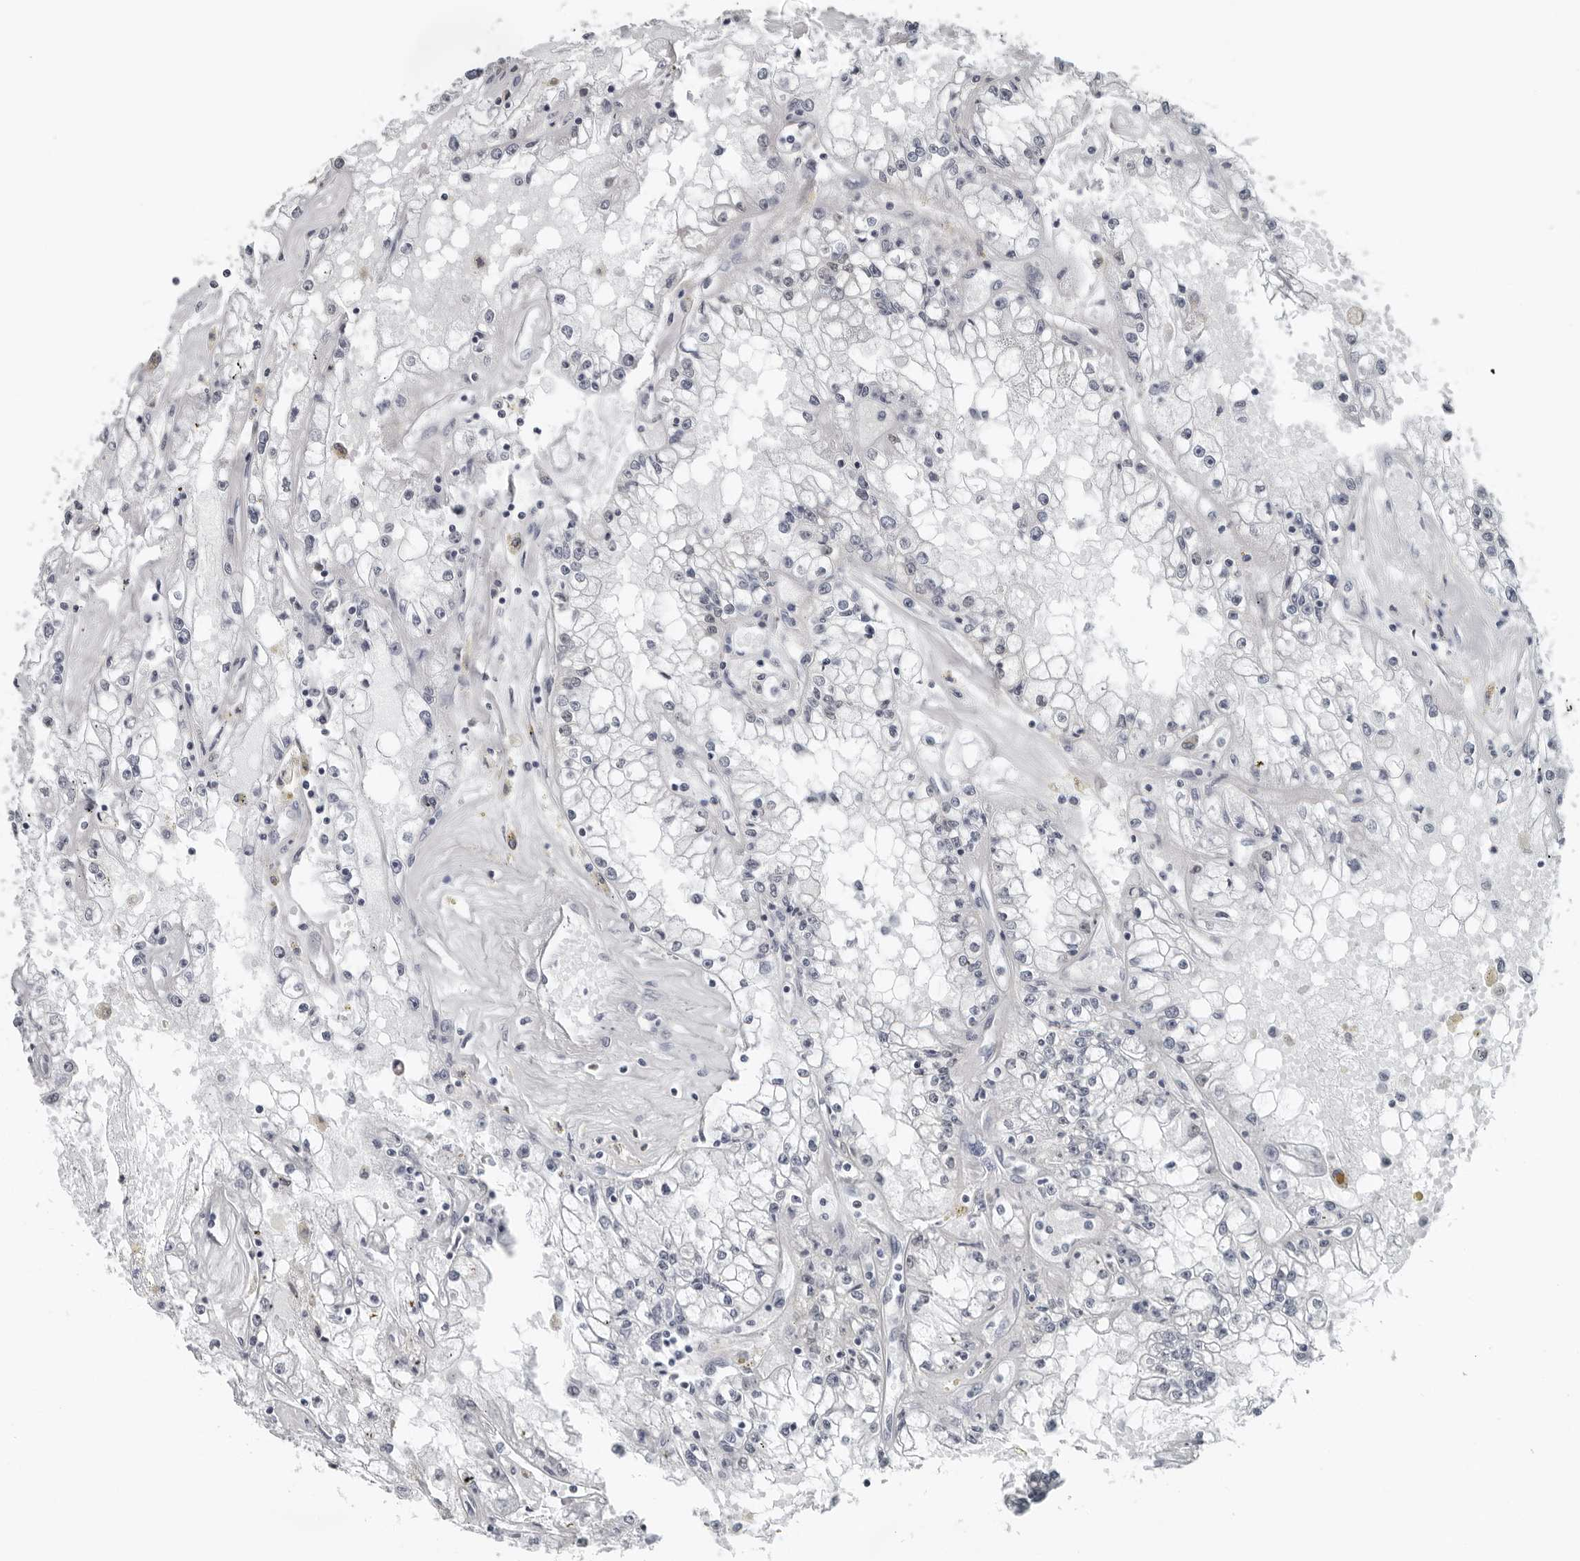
{"staining": {"intensity": "negative", "quantity": "none", "location": "none"}, "tissue": "renal cancer", "cell_type": "Tumor cells", "image_type": "cancer", "snomed": [{"axis": "morphology", "description": "Adenocarcinoma, NOS"}, {"axis": "topography", "description": "Kidney"}], "caption": "DAB (3,3'-diaminobenzidine) immunohistochemical staining of human renal cancer (adenocarcinoma) shows no significant expression in tumor cells.", "gene": "PPP1R42", "patient": {"sex": "male", "age": 56}}